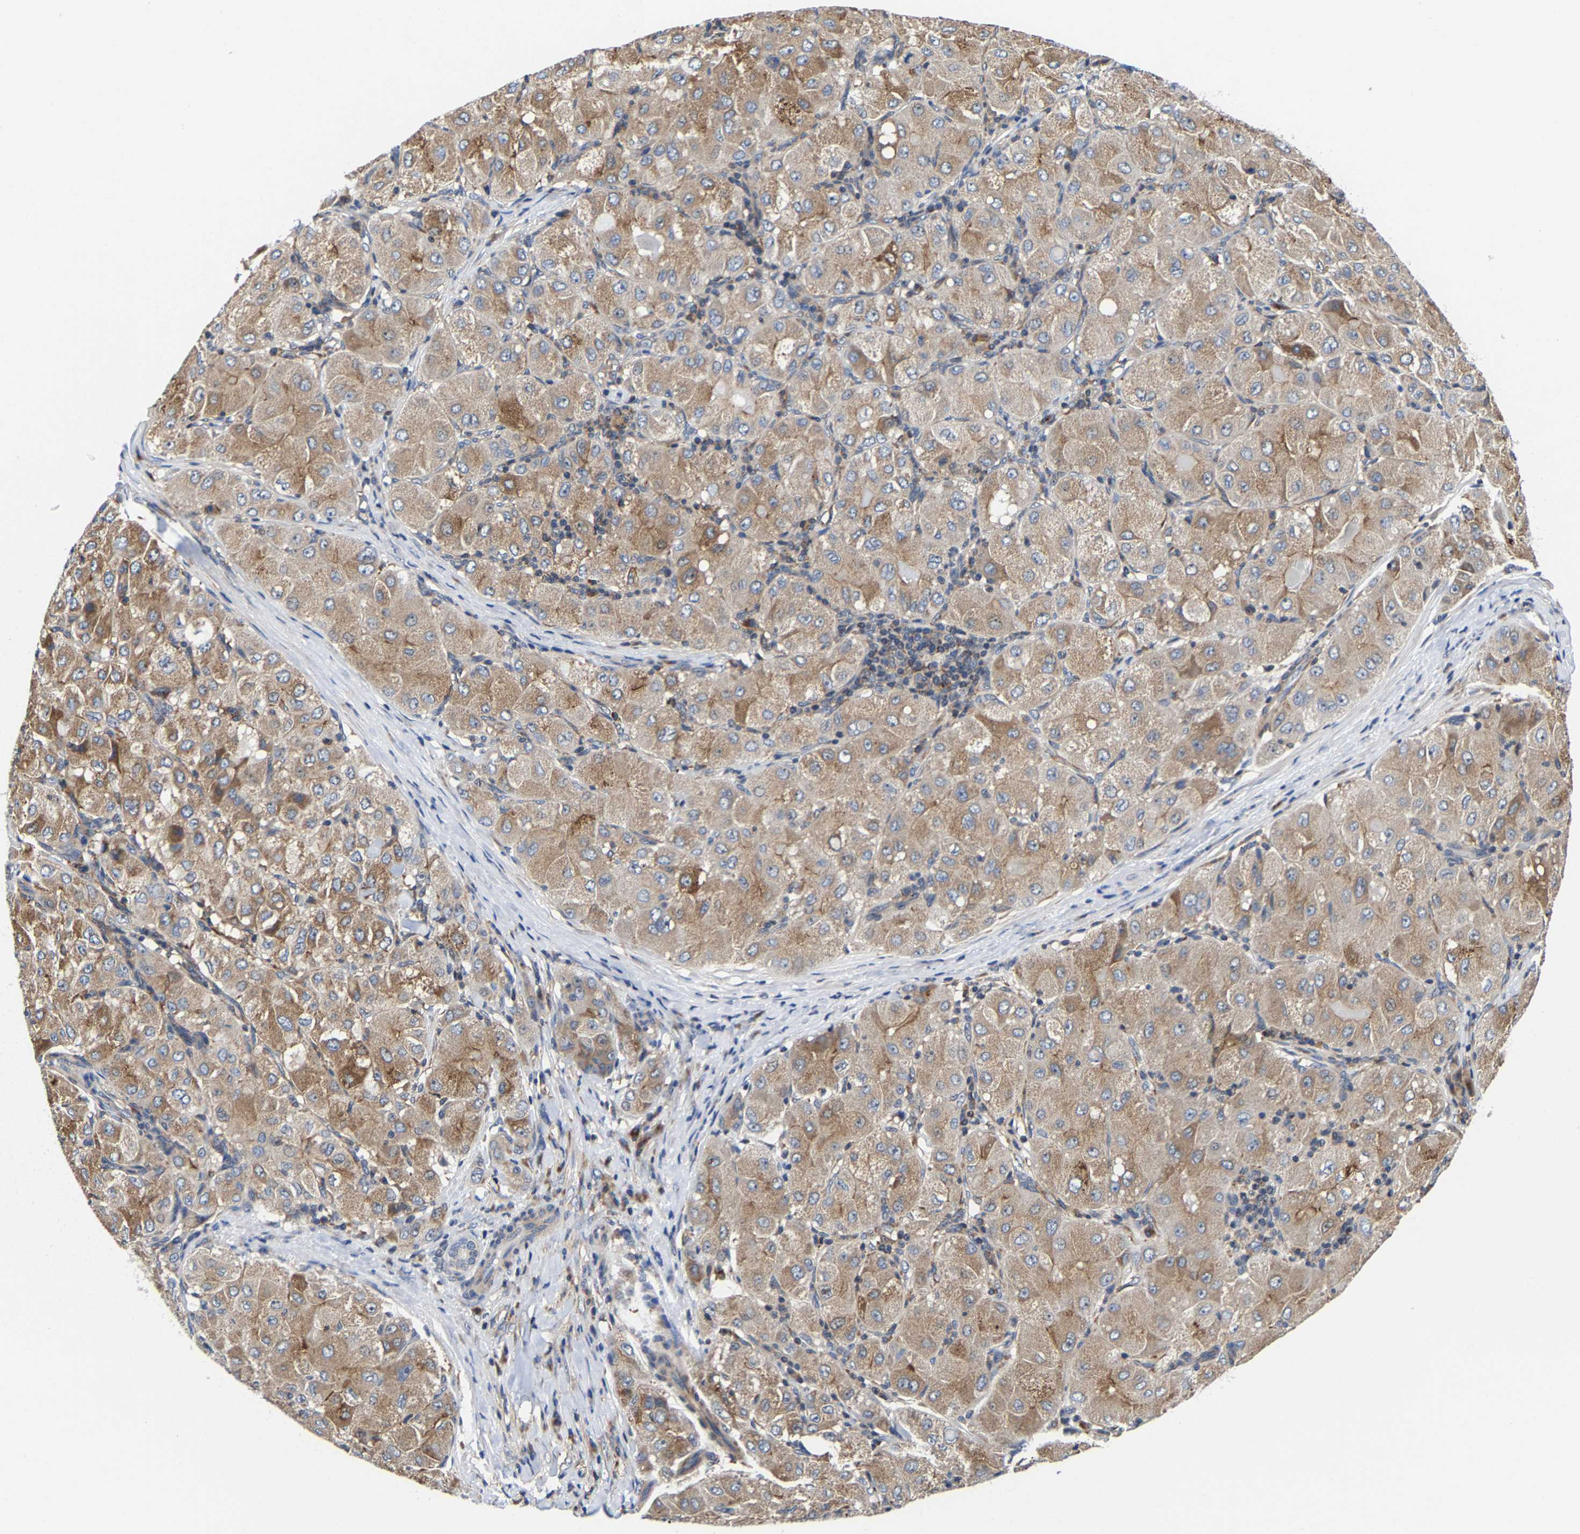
{"staining": {"intensity": "moderate", "quantity": "25%-75%", "location": "cytoplasmic/membranous"}, "tissue": "liver cancer", "cell_type": "Tumor cells", "image_type": "cancer", "snomed": [{"axis": "morphology", "description": "Carcinoma, Hepatocellular, NOS"}, {"axis": "topography", "description": "Liver"}], "caption": "This is a photomicrograph of immunohistochemistry (IHC) staining of liver hepatocellular carcinoma, which shows moderate expression in the cytoplasmic/membranous of tumor cells.", "gene": "PFKFB3", "patient": {"sex": "male", "age": 80}}